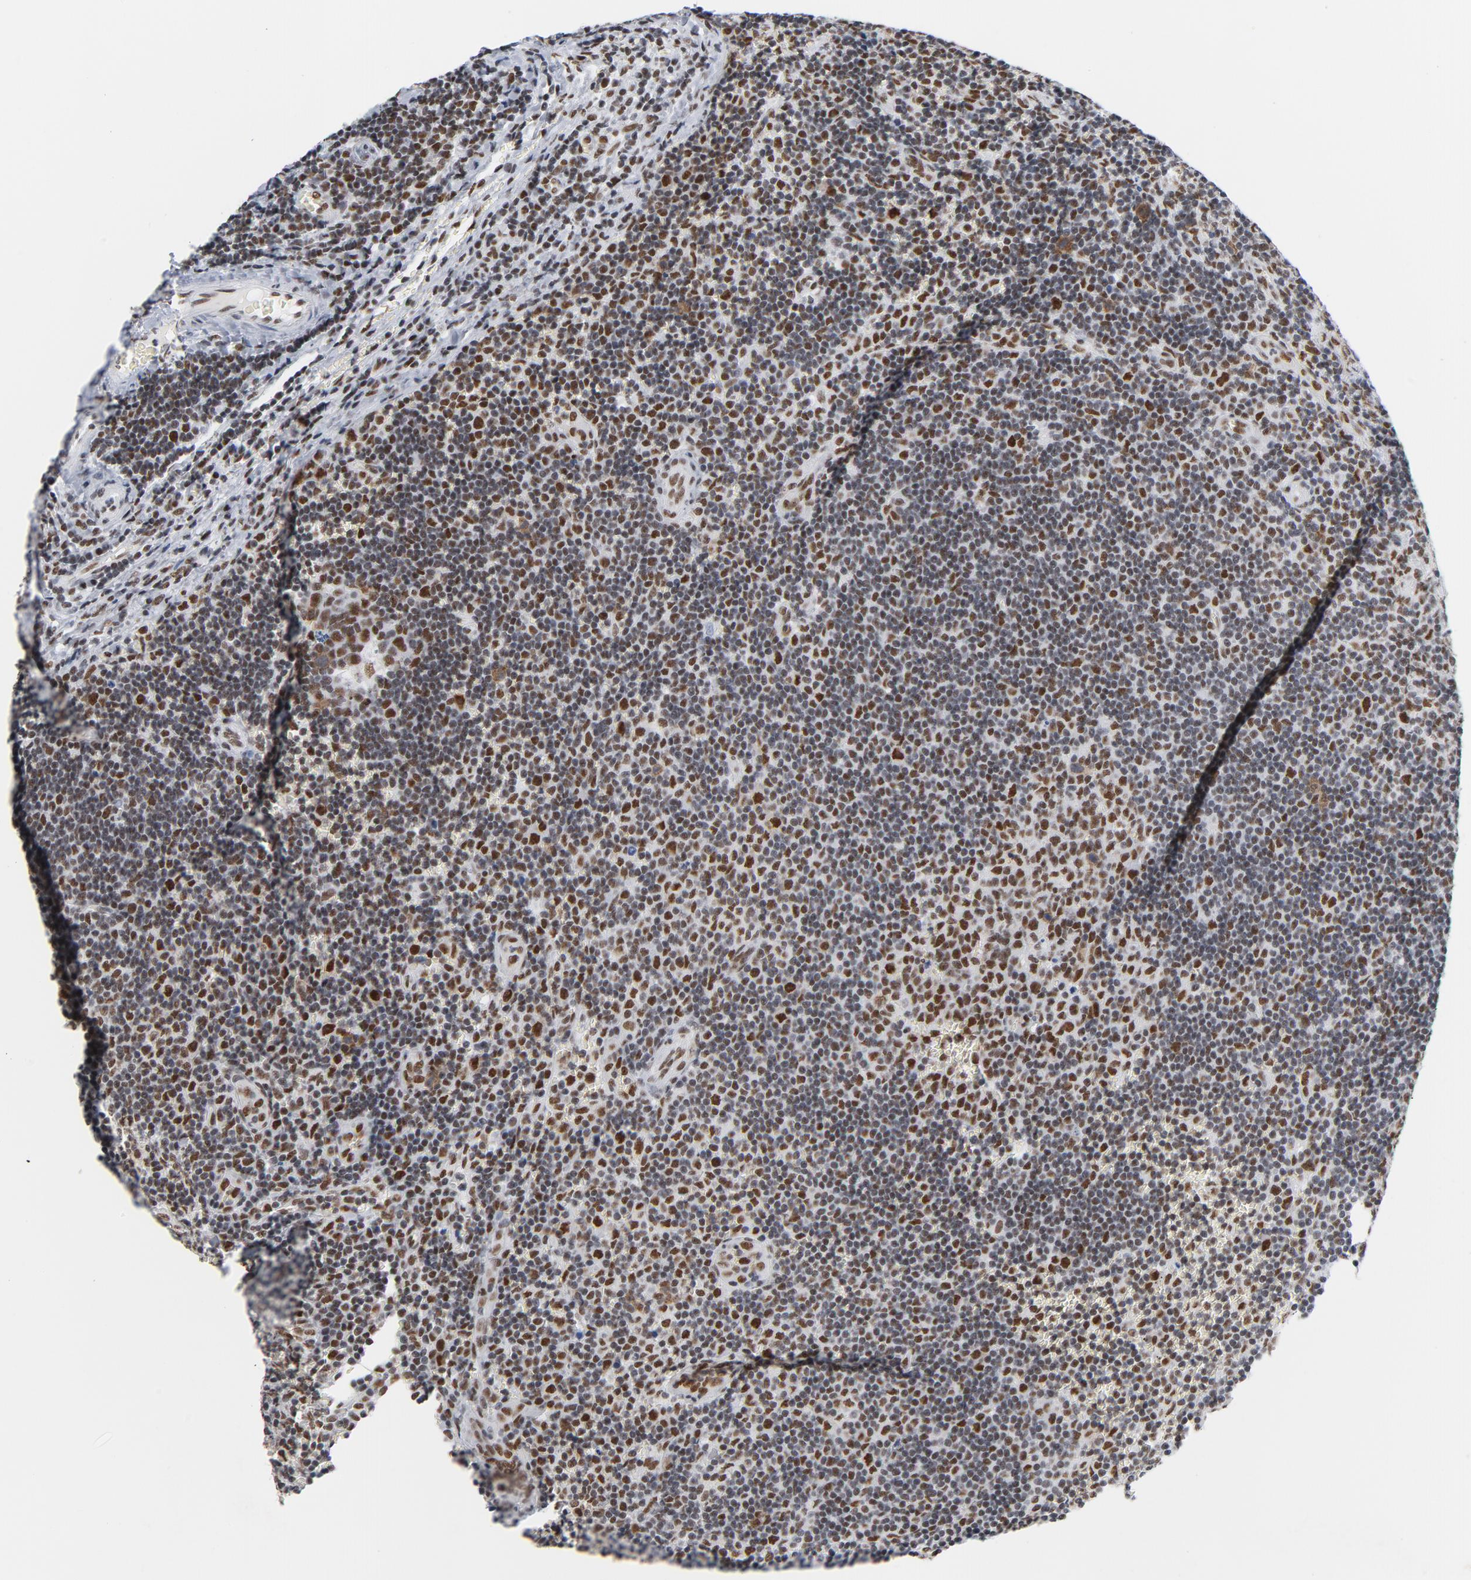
{"staining": {"intensity": "moderate", "quantity": ">75%", "location": "nuclear"}, "tissue": "lymph node", "cell_type": "Germinal center cells", "image_type": "normal", "snomed": [{"axis": "morphology", "description": "Normal tissue, NOS"}, {"axis": "topography", "description": "Lymph node"}, {"axis": "topography", "description": "Salivary gland"}], "caption": "This photomicrograph demonstrates immunohistochemistry (IHC) staining of benign human lymph node, with medium moderate nuclear positivity in approximately >75% of germinal center cells.", "gene": "CSTF2", "patient": {"sex": "male", "age": 8}}